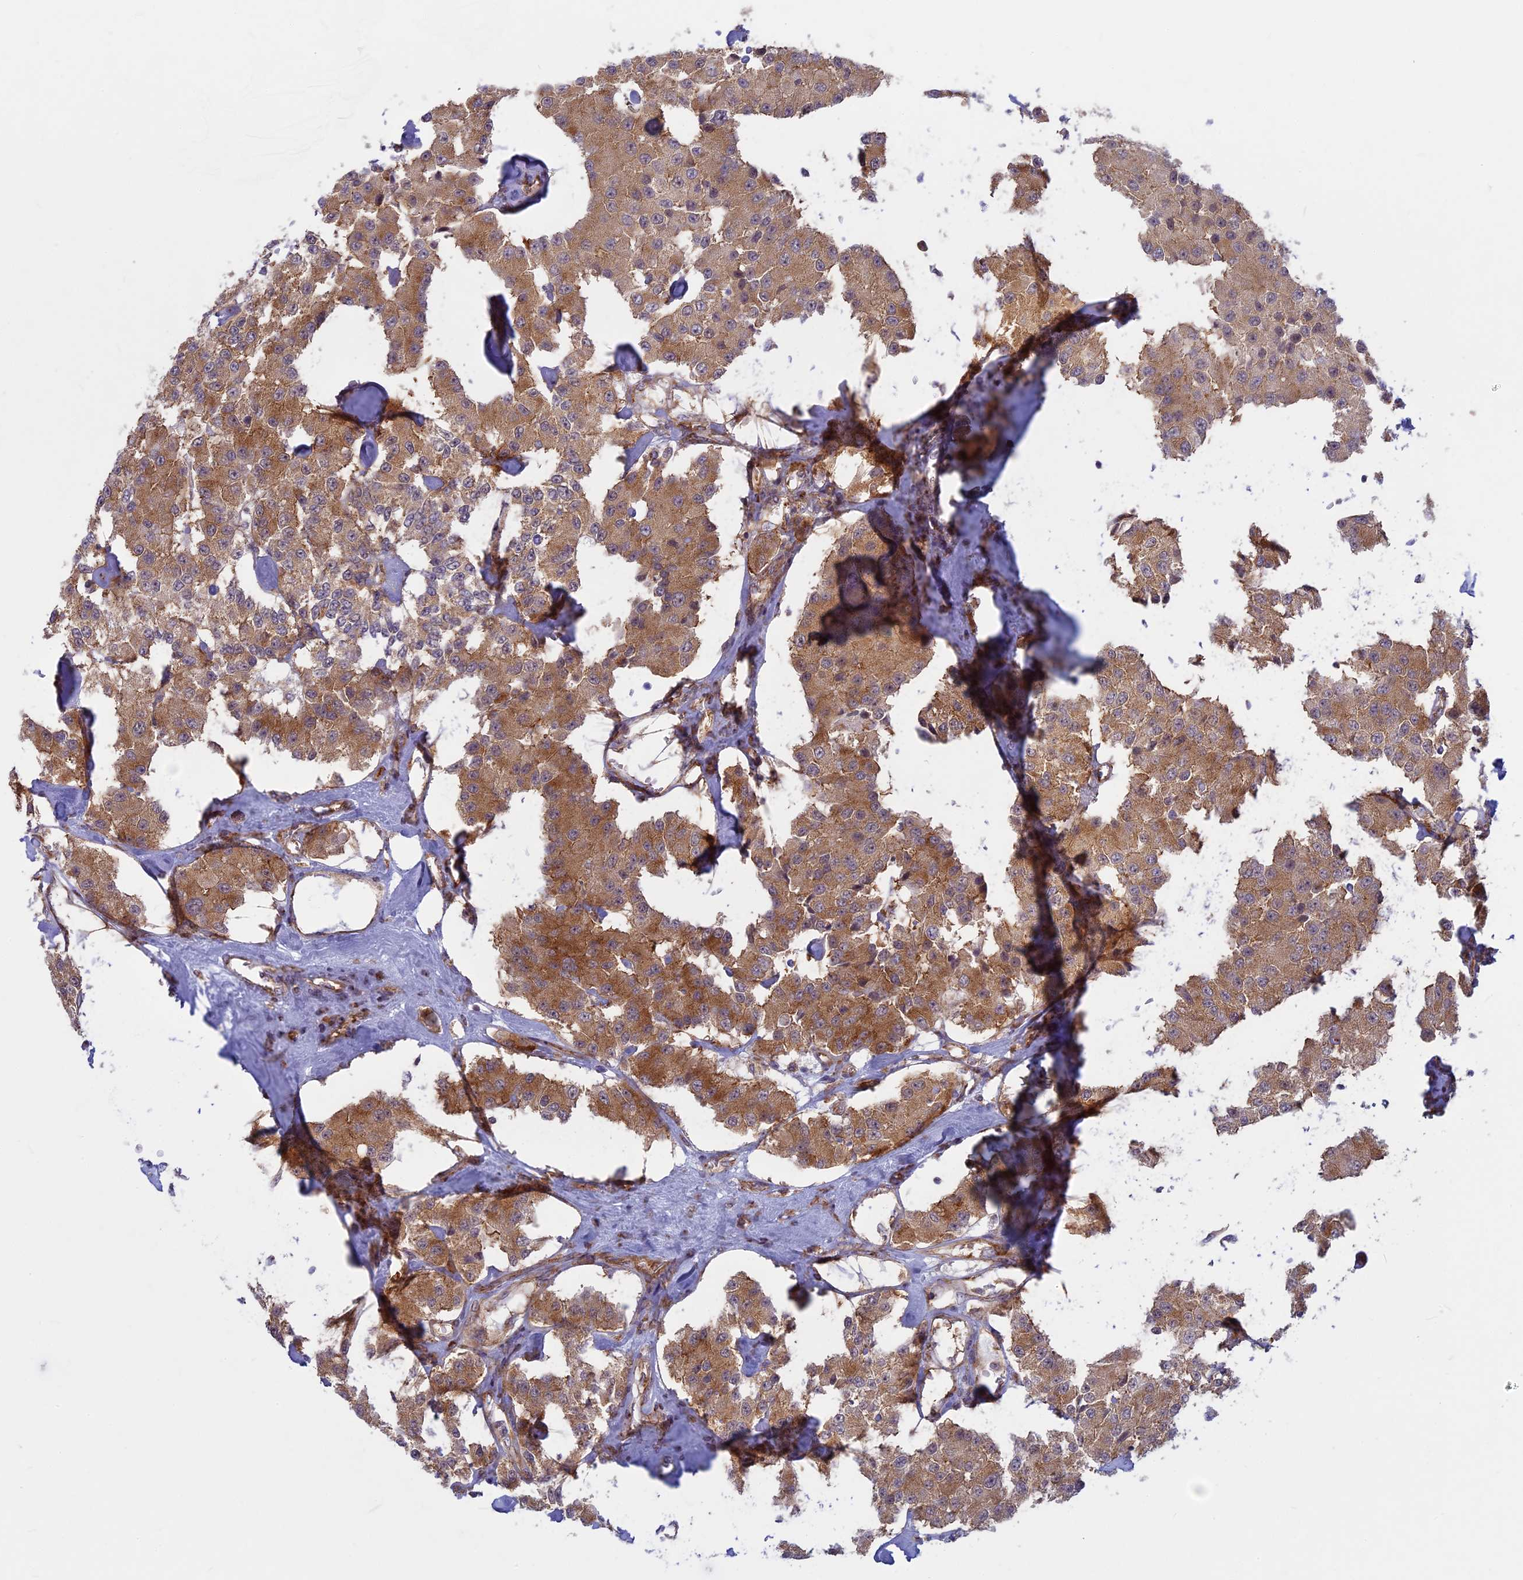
{"staining": {"intensity": "moderate", "quantity": ">75%", "location": "cytoplasmic/membranous"}, "tissue": "carcinoid", "cell_type": "Tumor cells", "image_type": "cancer", "snomed": [{"axis": "morphology", "description": "Carcinoid, malignant, NOS"}, {"axis": "topography", "description": "Pancreas"}], "caption": "Human carcinoid stained with a brown dye reveals moderate cytoplasmic/membranous positive expression in approximately >75% of tumor cells.", "gene": "CLINT1", "patient": {"sex": "male", "age": 41}}